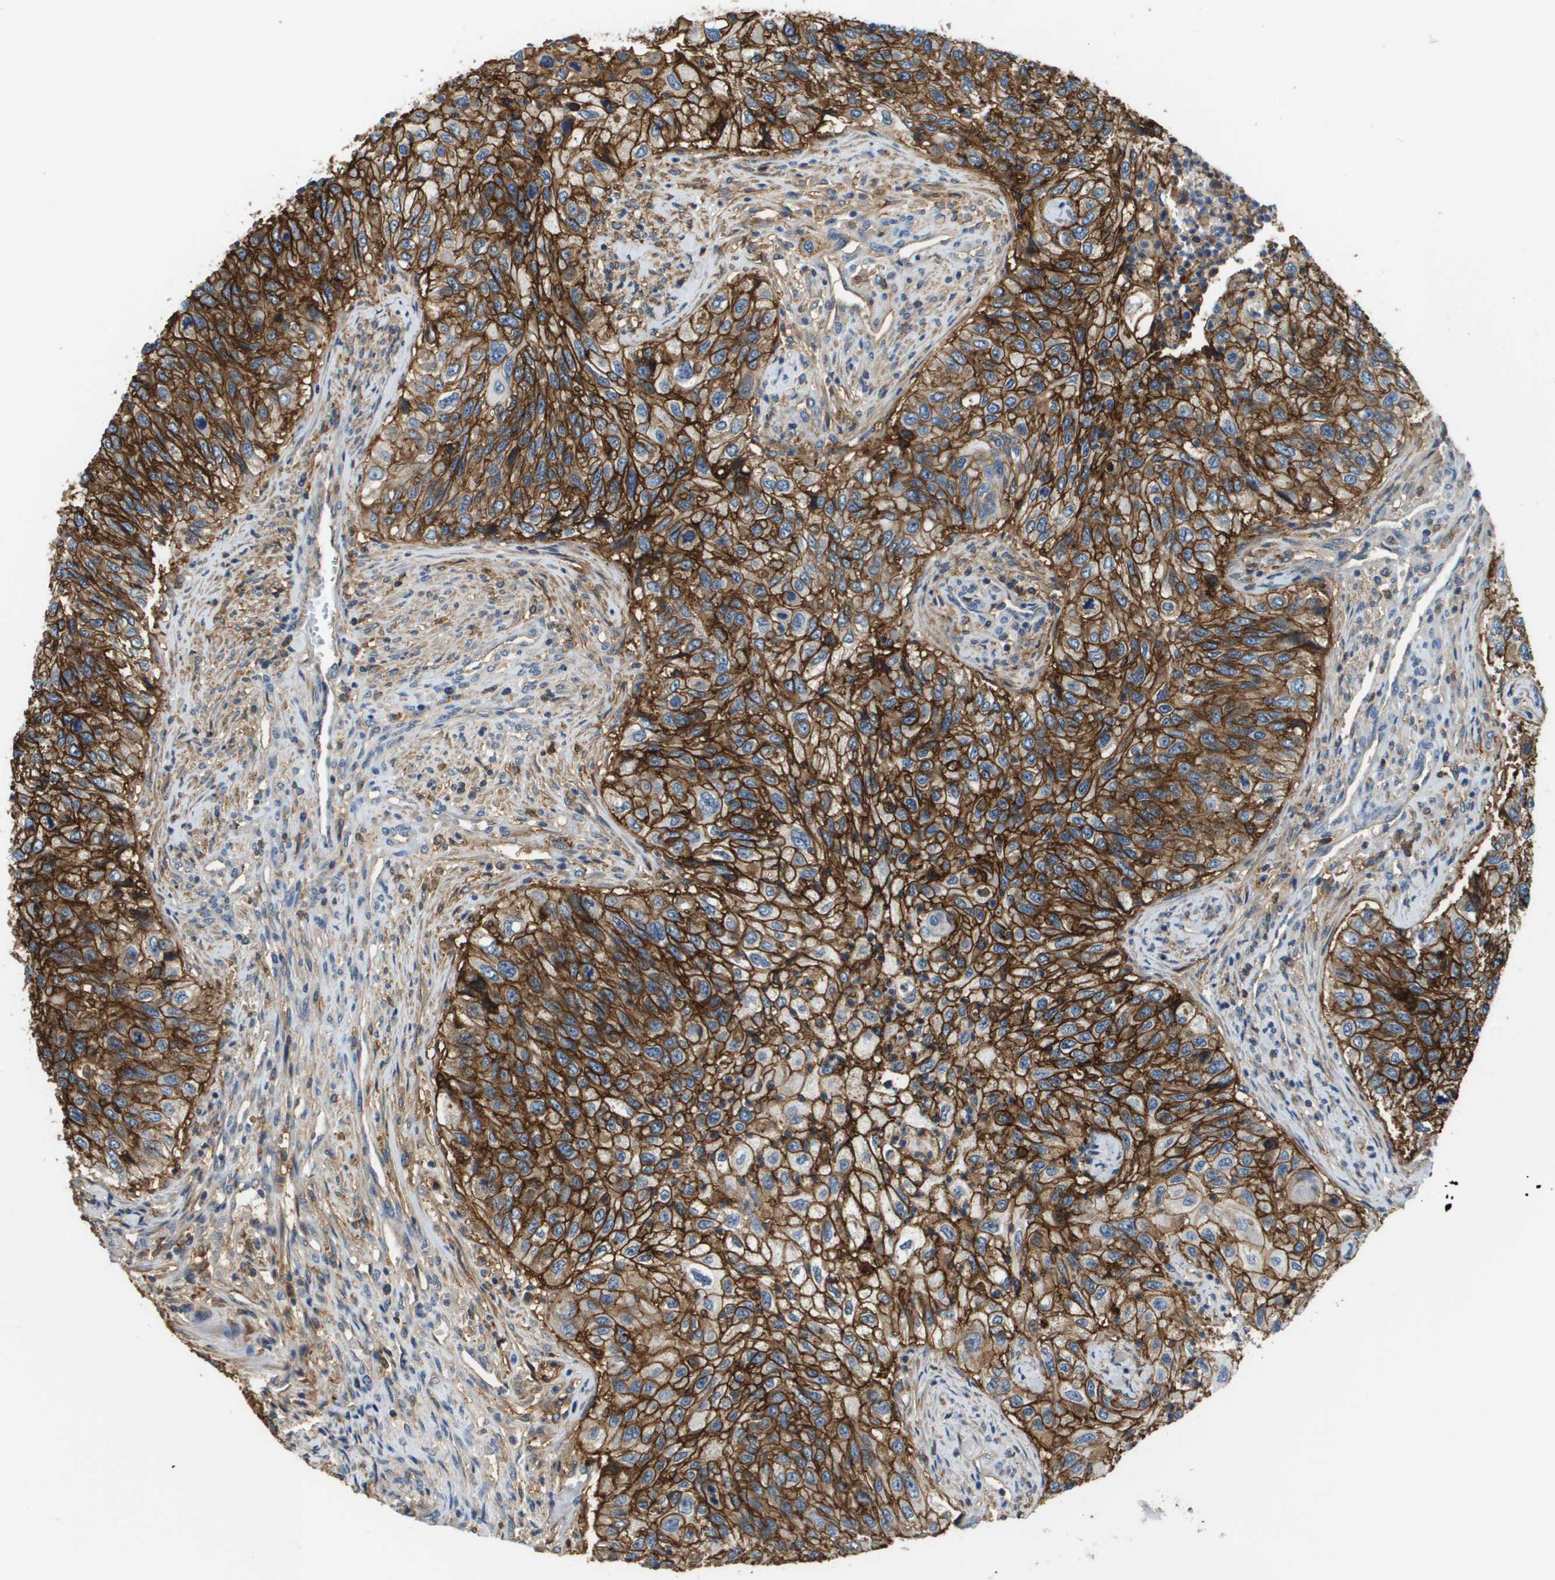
{"staining": {"intensity": "strong", "quantity": ">75%", "location": "cytoplasmic/membranous"}, "tissue": "urothelial cancer", "cell_type": "Tumor cells", "image_type": "cancer", "snomed": [{"axis": "morphology", "description": "Urothelial carcinoma, High grade"}, {"axis": "topography", "description": "Urinary bladder"}], "caption": "Urothelial carcinoma (high-grade) was stained to show a protein in brown. There is high levels of strong cytoplasmic/membranous staining in approximately >75% of tumor cells.", "gene": "SLC16A3", "patient": {"sex": "female", "age": 60}}